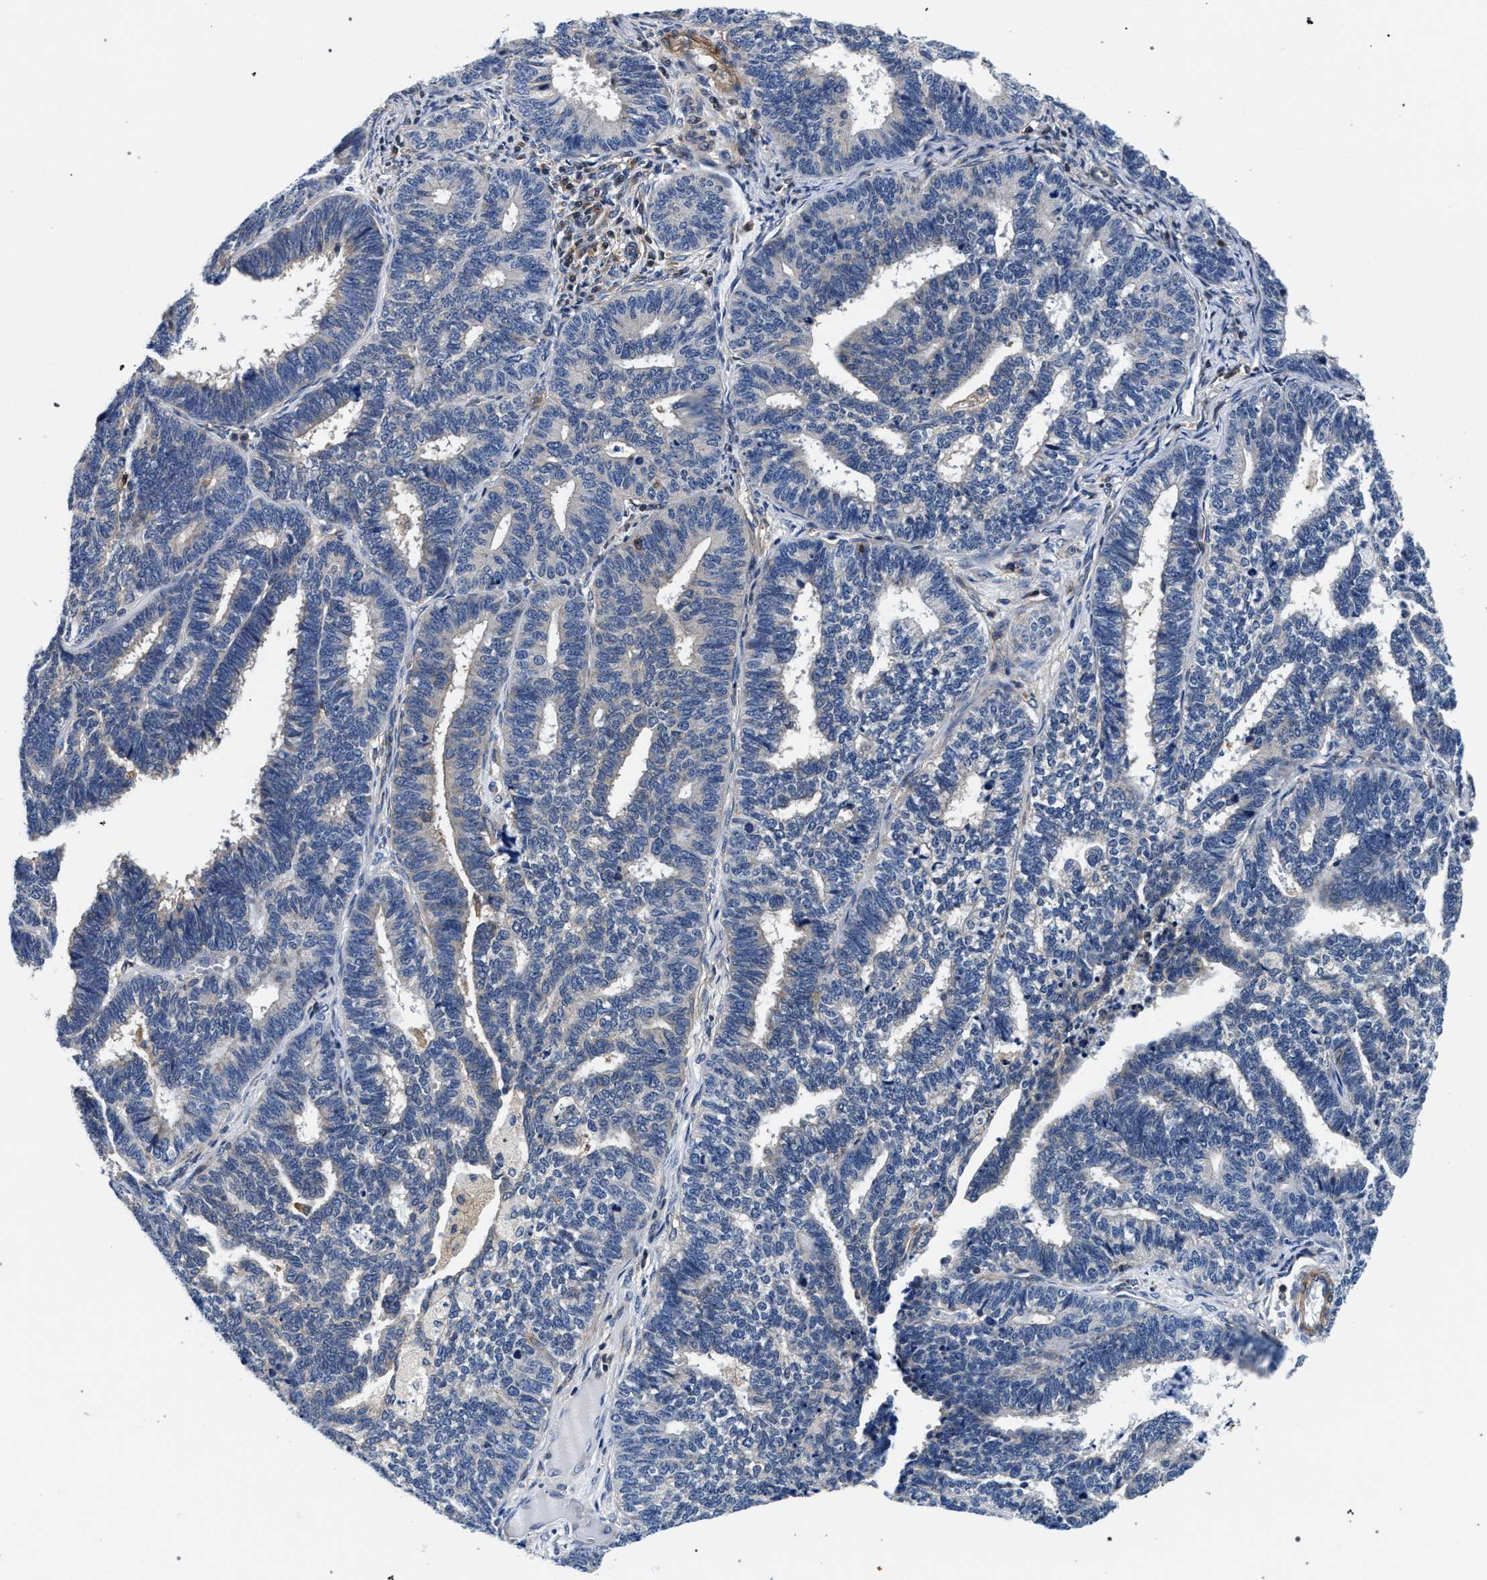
{"staining": {"intensity": "negative", "quantity": "none", "location": "none"}, "tissue": "endometrial cancer", "cell_type": "Tumor cells", "image_type": "cancer", "snomed": [{"axis": "morphology", "description": "Adenocarcinoma, NOS"}, {"axis": "topography", "description": "Endometrium"}], "caption": "Photomicrograph shows no significant protein positivity in tumor cells of endometrial cancer (adenocarcinoma).", "gene": "LASP1", "patient": {"sex": "female", "age": 70}}